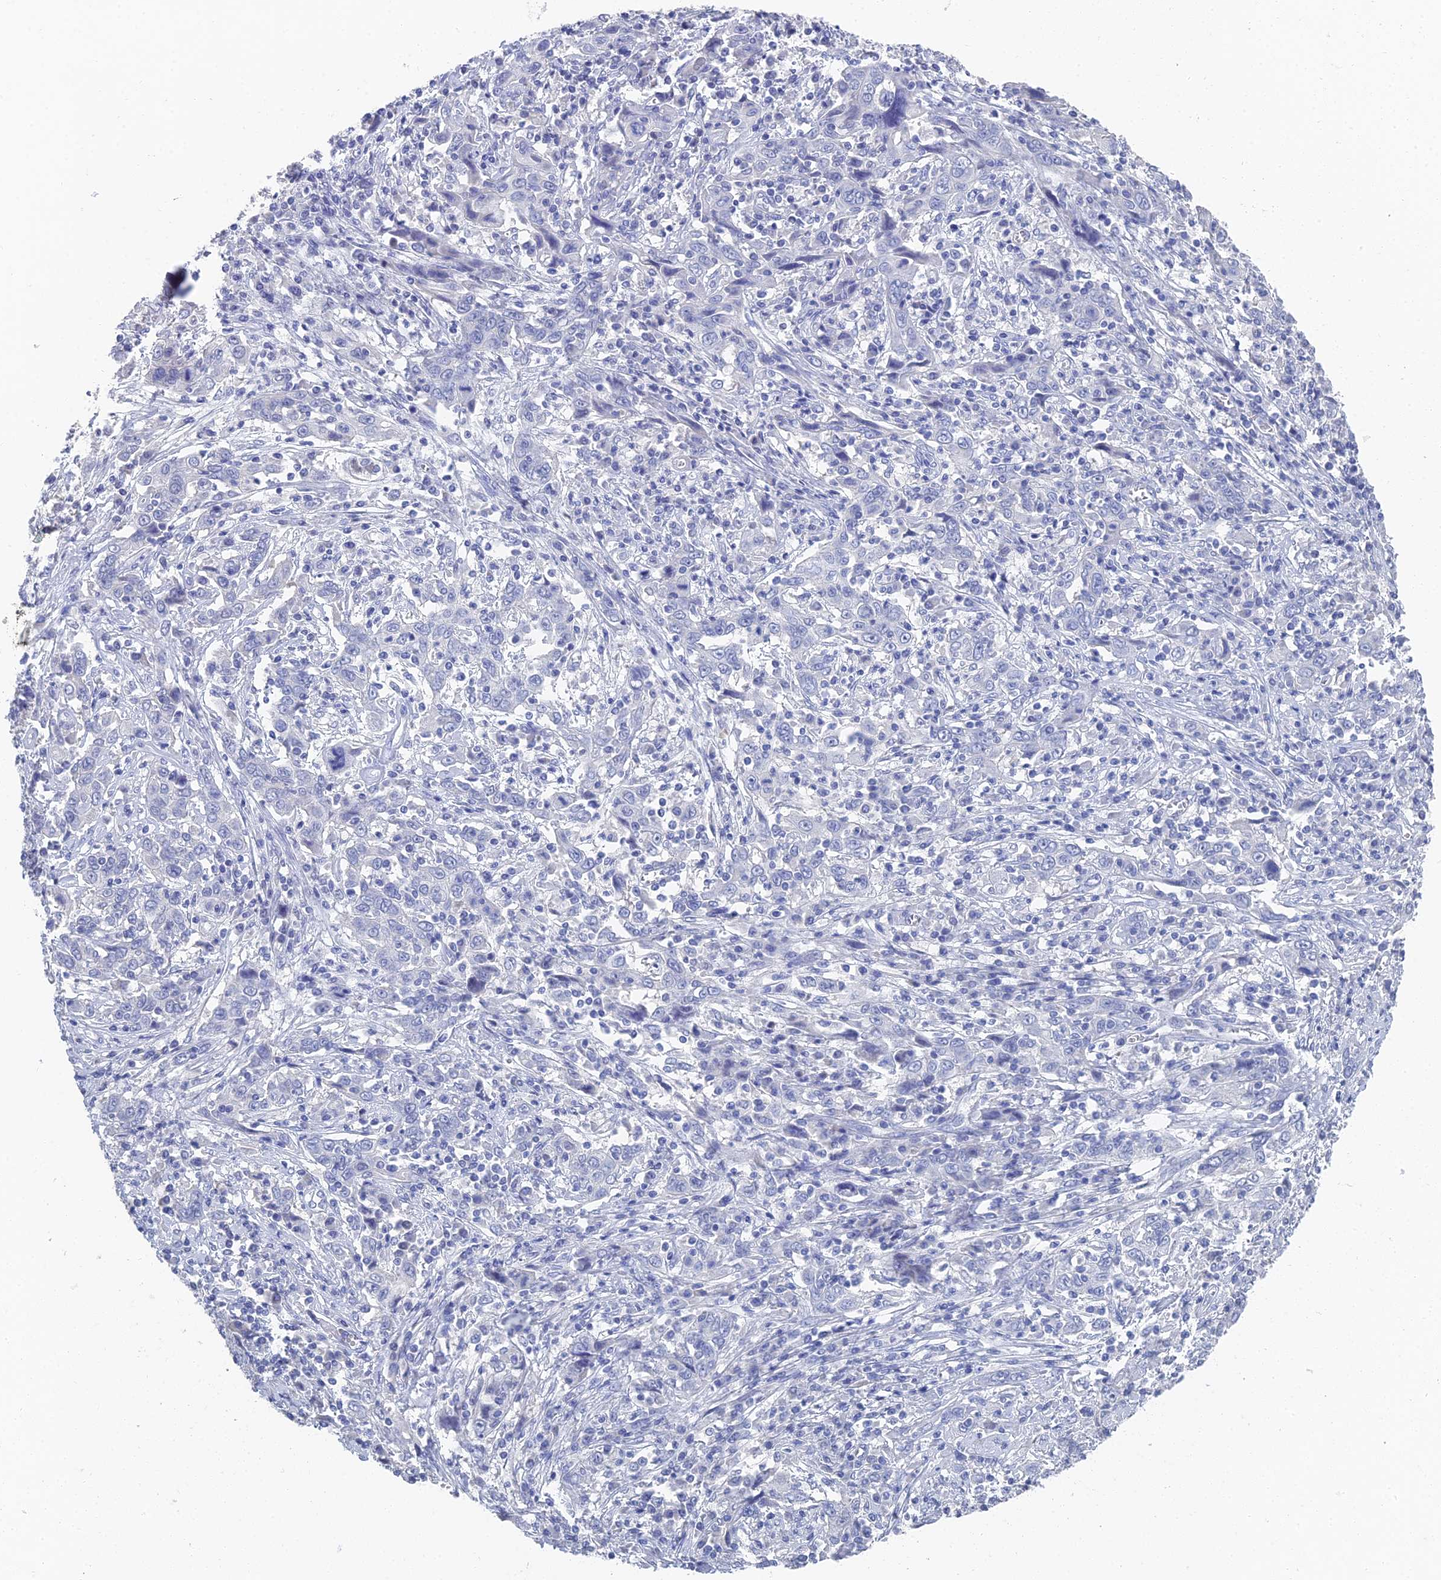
{"staining": {"intensity": "negative", "quantity": "none", "location": "none"}, "tissue": "cervical cancer", "cell_type": "Tumor cells", "image_type": "cancer", "snomed": [{"axis": "morphology", "description": "Squamous cell carcinoma, NOS"}, {"axis": "topography", "description": "Cervix"}], "caption": "Tumor cells are negative for brown protein staining in cervical squamous cell carcinoma.", "gene": "GFAP", "patient": {"sex": "female", "age": 46}}